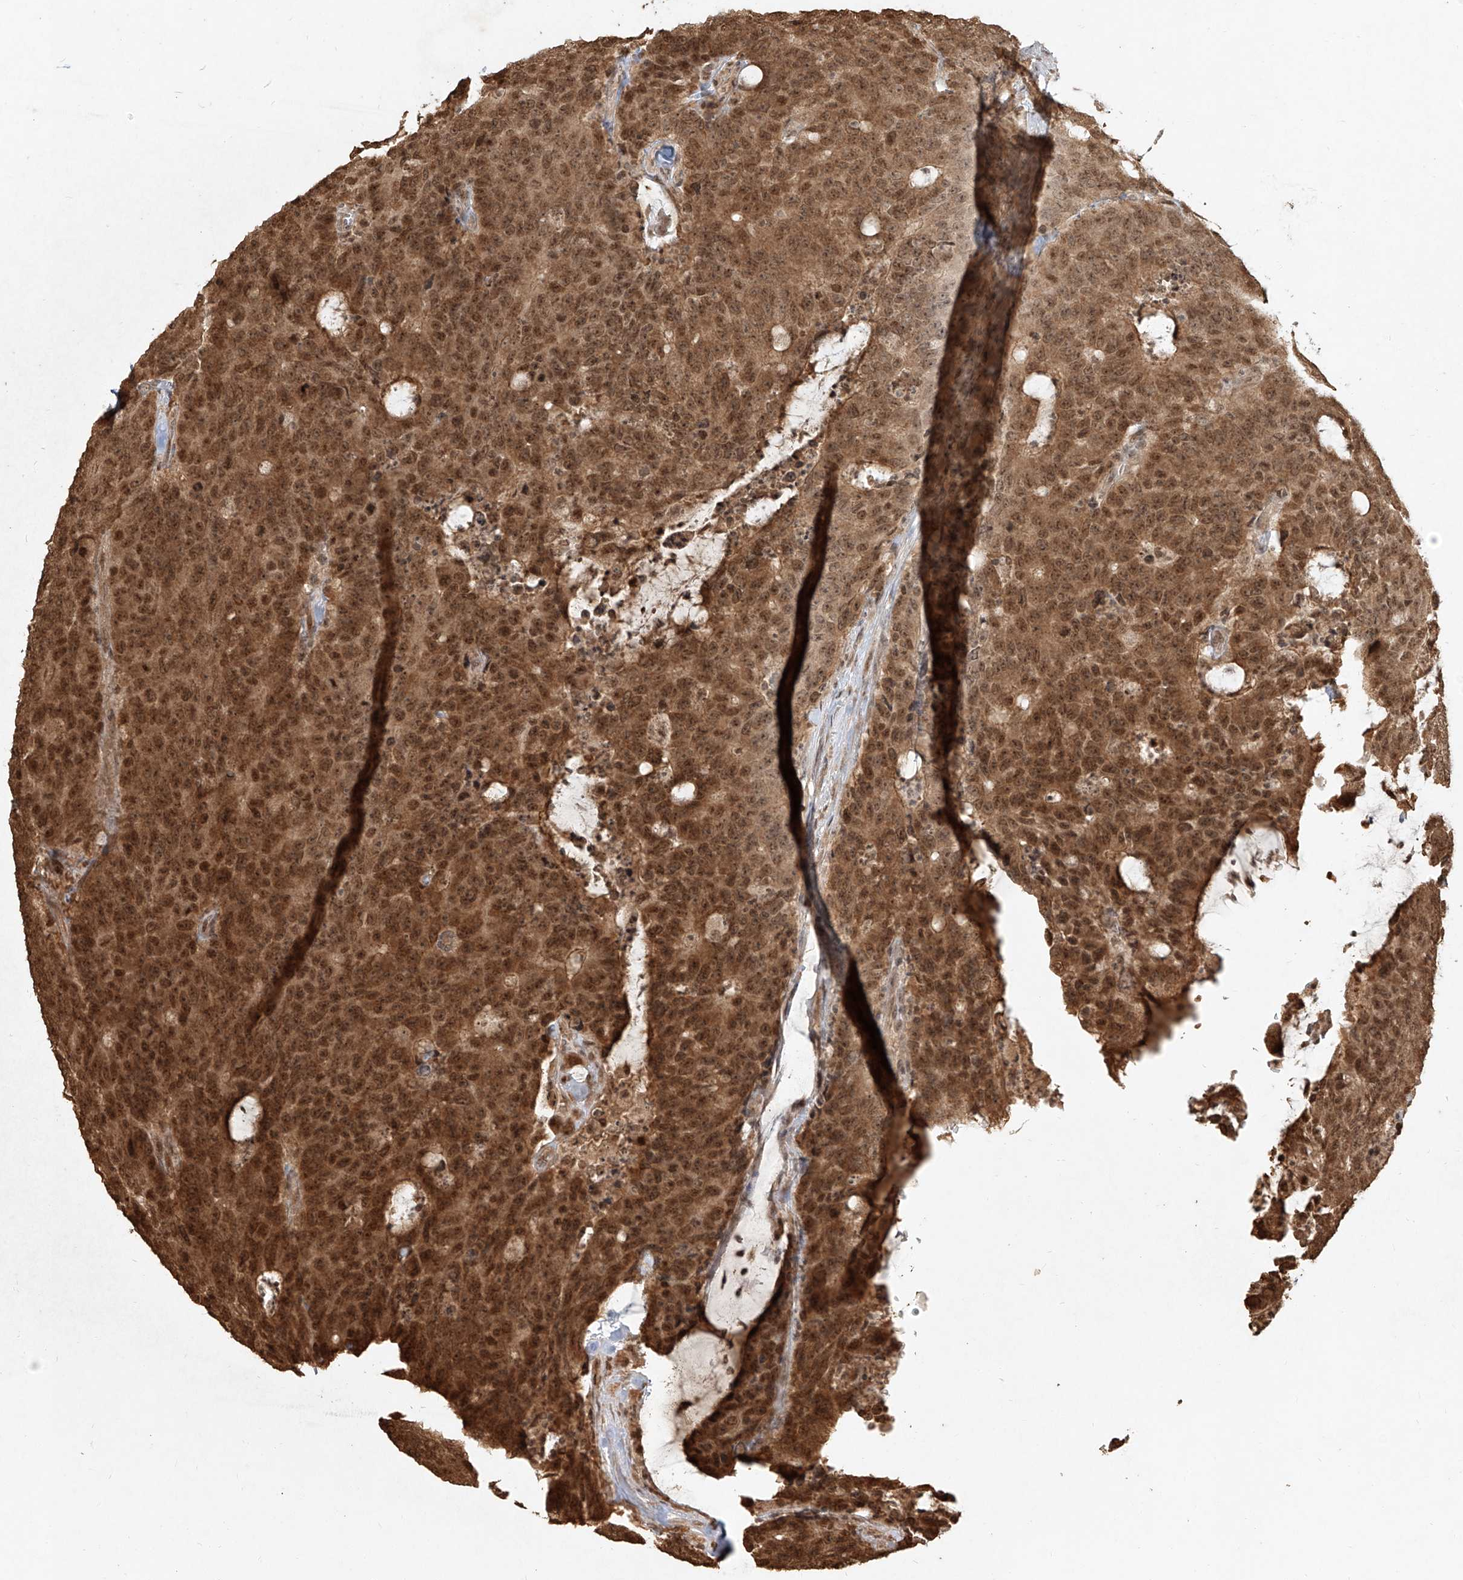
{"staining": {"intensity": "strong", "quantity": ">75%", "location": "cytoplasmic/membranous,nuclear"}, "tissue": "colorectal cancer", "cell_type": "Tumor cells", "image_type": "cancer", "snomed": [{"axis": "morphology", "description": "Adenocarcinoma, NOS"}, {"axis": "topography", "description": "Colon"}], "caption": "A brown stain highlights strong cytoplasmic/membranous and nuclear expression of a protein in human colorectal cancer (adenocarcinoma) tumor cells.", "gene": "UBE2K", "patient": {"sex": "female", "age": 86}}